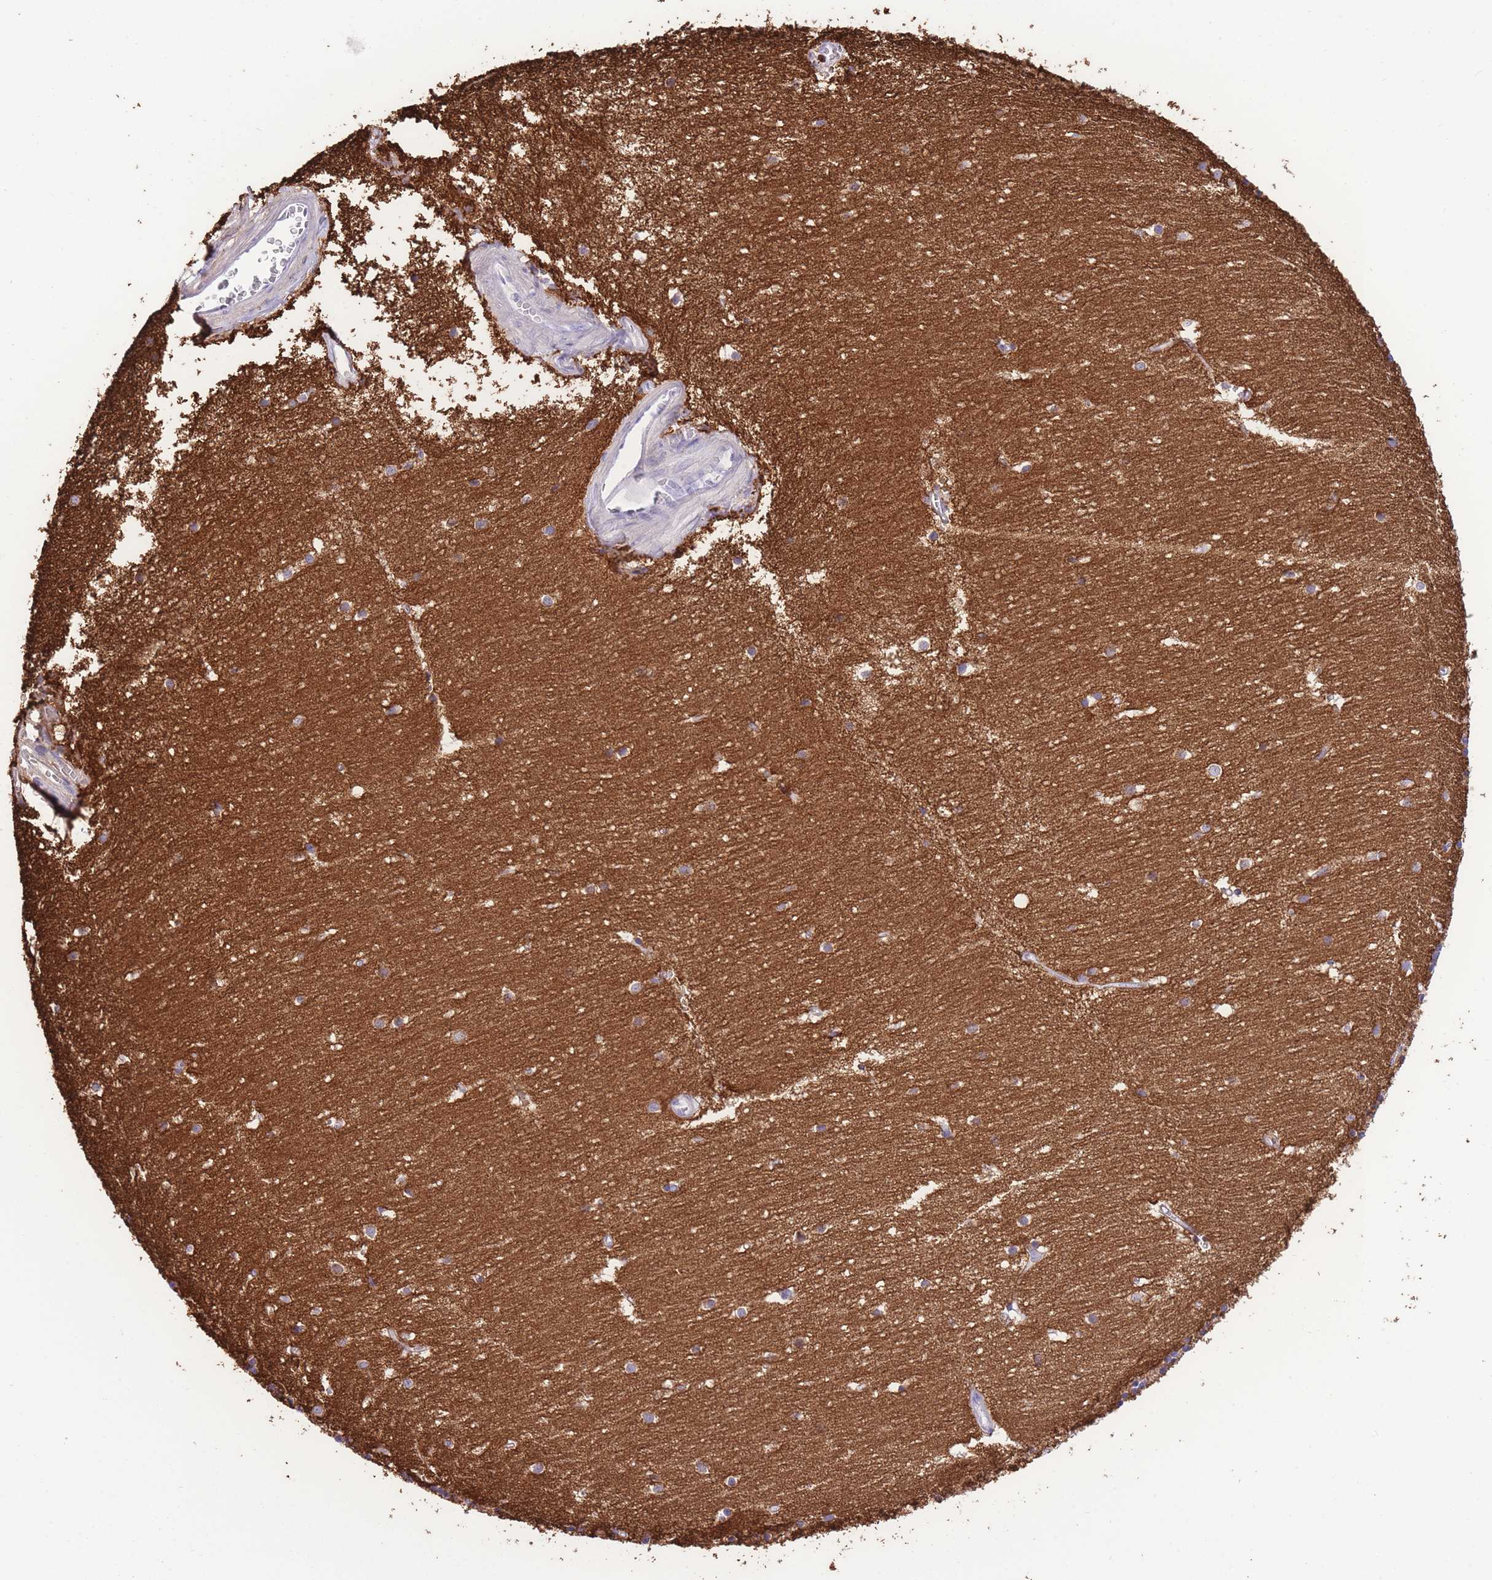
{"staining": {"intensity": "moderate", "quantity": "<25%", "location": "cytoplasmic/membranous"}, "tissue": "cerebellum", "cell_type": "Cells in granular layer", "image_type": "normal", "snomed": [{"axis": "morphology", "description": "Normal tissue, NOS"}, {"axis": "topography", "description": "Cerebellum"}], "caption": "Moderate cytoplasmic/membranous protein positivity is identified in about <25% of cells in granular layer in cerebellum.", "gene": "RAI2", "patient": {"sex": "male", "age": 54}}